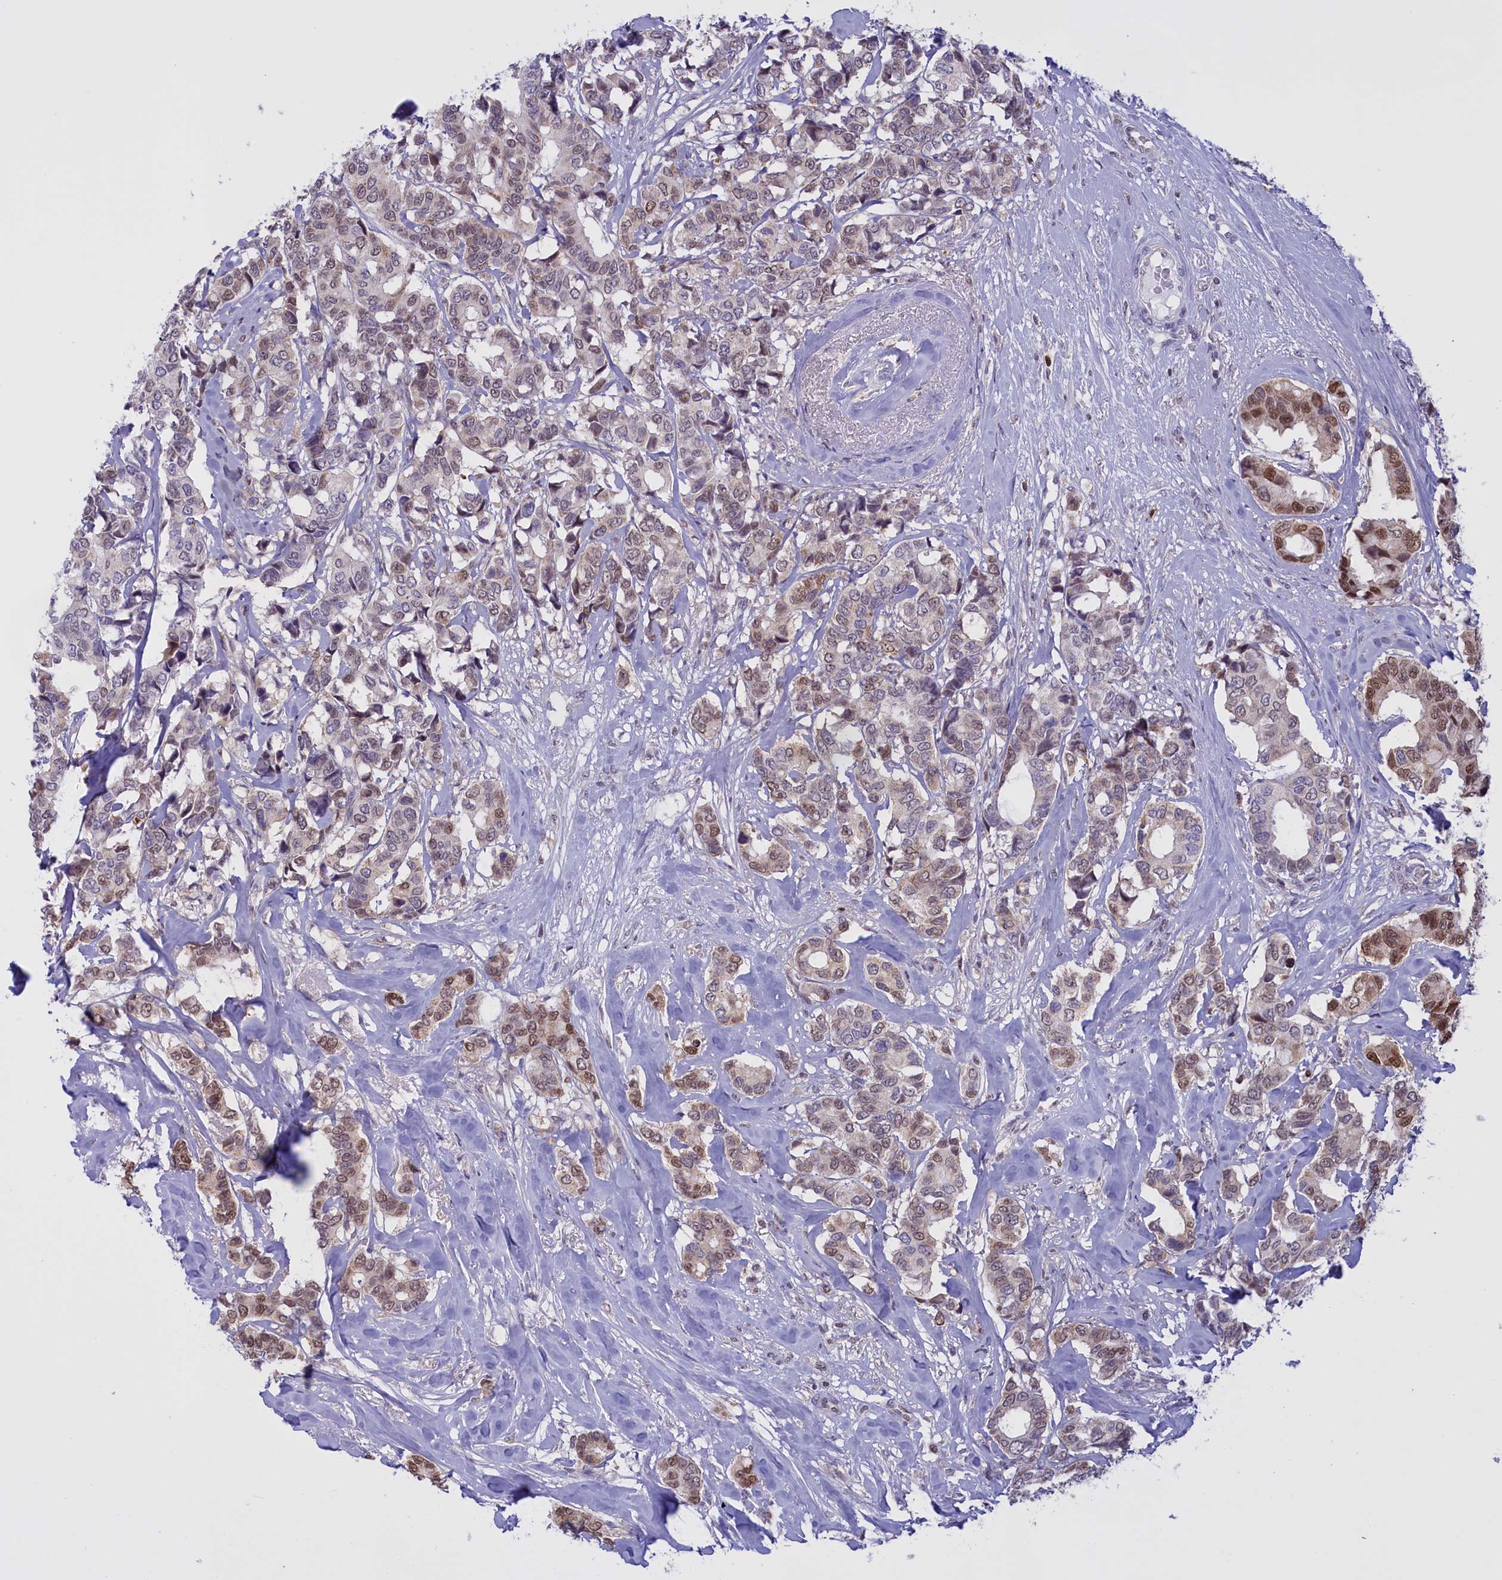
{"staining": {"intensity": "moderate", "quantity": "25%-75%", "location": "nuclear"}, "tissue": "breast cancer", "cell_type": "Tumor cells", "image_type": "cancer", "snomed": [{"axis": "morphology", "description": "Duct carcinoma"}, {"axis": "topography", "description": "Breast"}], "caption": "This photomicrograph shows breast invasive ductal carcinoma stained with immunohistochemistry to label a protein in brown. The nuclear of tumor cells show moderate positivity for the protein. Nuclei are counter-stained blue.", "gene": "IZUMO2", "patient": {"sex": "female", "age": 87}}